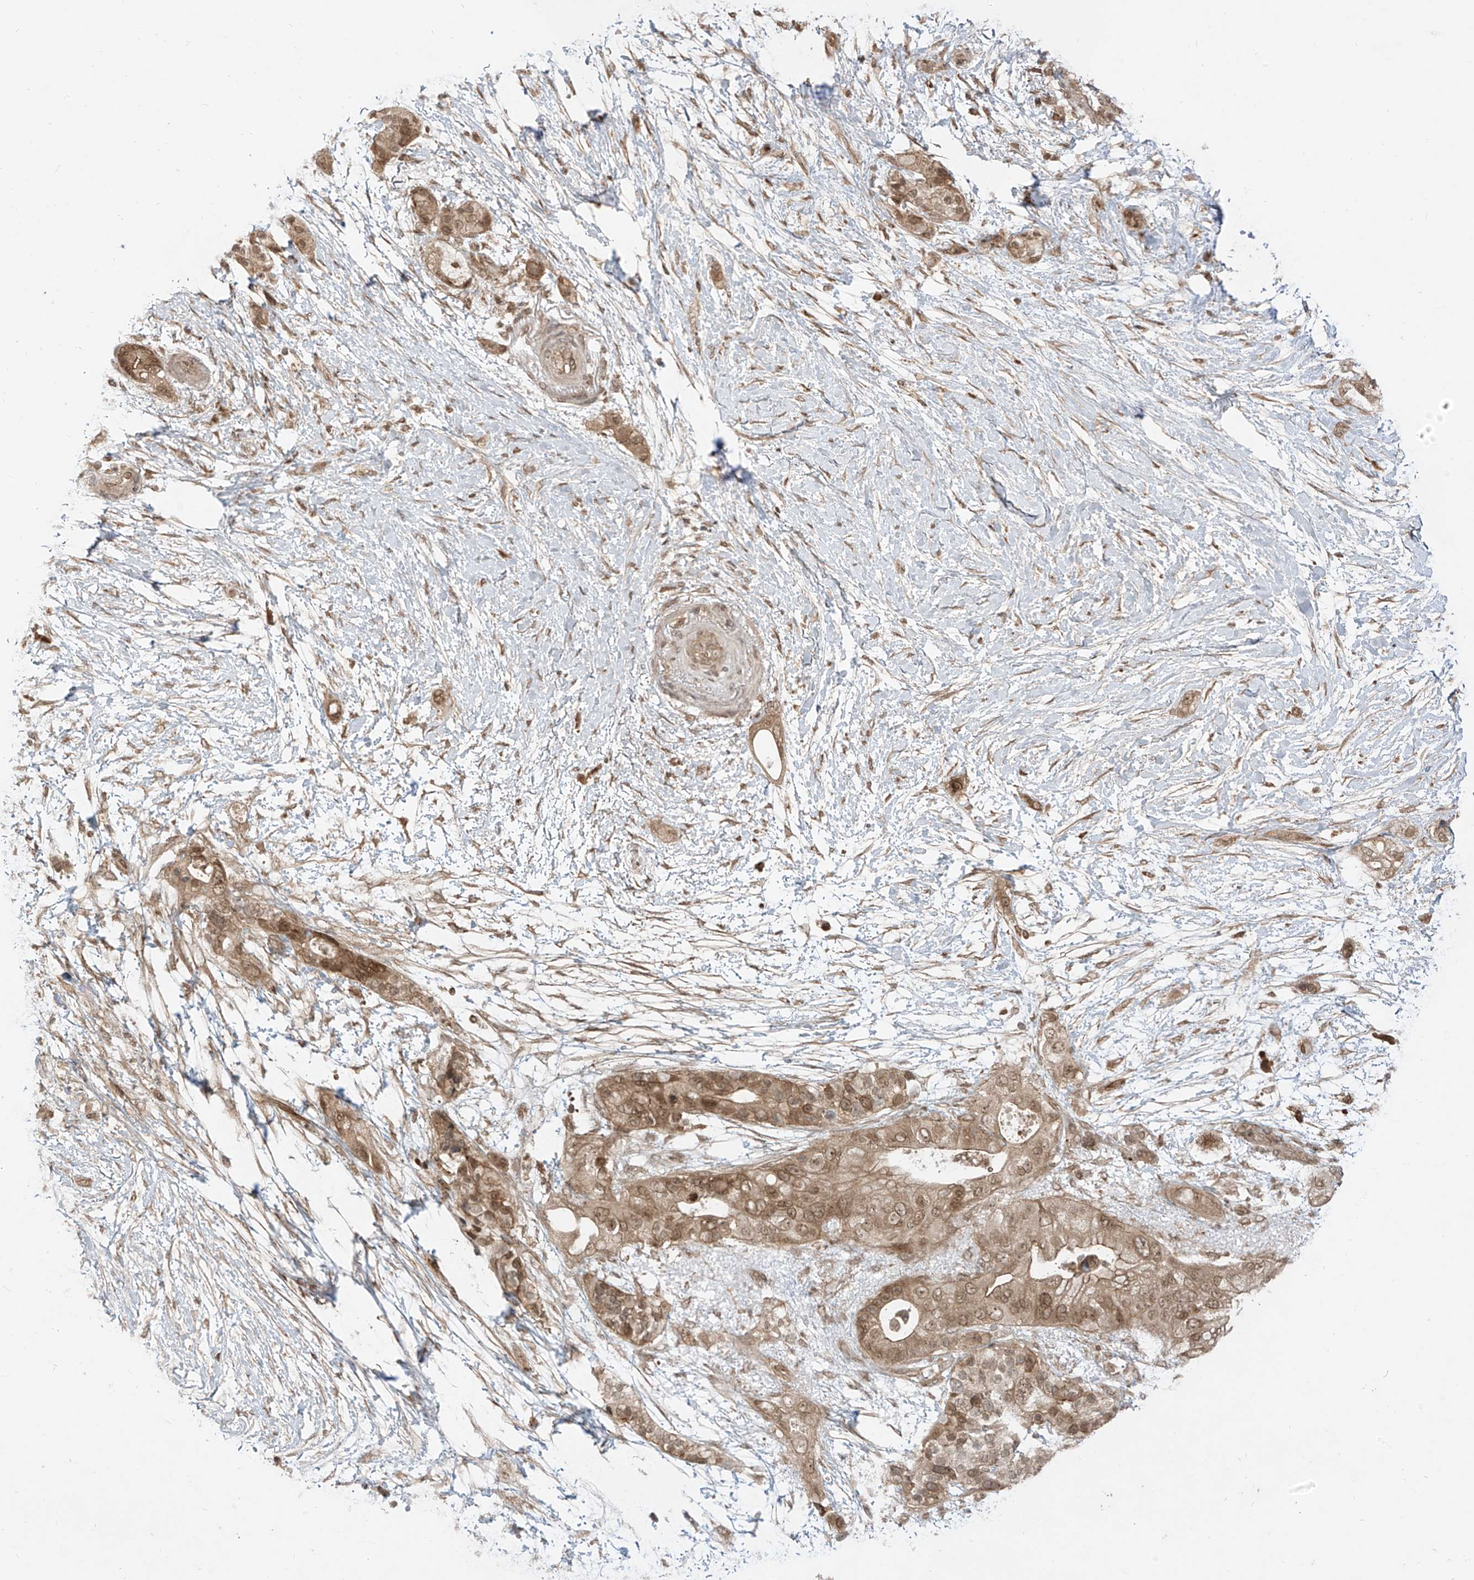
{"staining": {"intensity": "moderate", "quantity": ">75%", "location": "cytoplasmic/membranous,nuclear"}, "tissue": "pancreatic cancer", "cell_type": "Tumor cells", "image_type": "cancer", "snomed": [{"axis": "morphology", "description": "Adenocarcinoma, NOS"}, {"axis": "topography", "description": "Pancreas"}], "caption": "About >75% of tumor cells in human pancreatic adenocarcinoma demonstrate moderate cytoplasmic/membranous and nuclear protein staining as visualized by brown immunohistochemical staining.", "gene": "LCOR", "patient": {"sex": "male", "age": 53}}